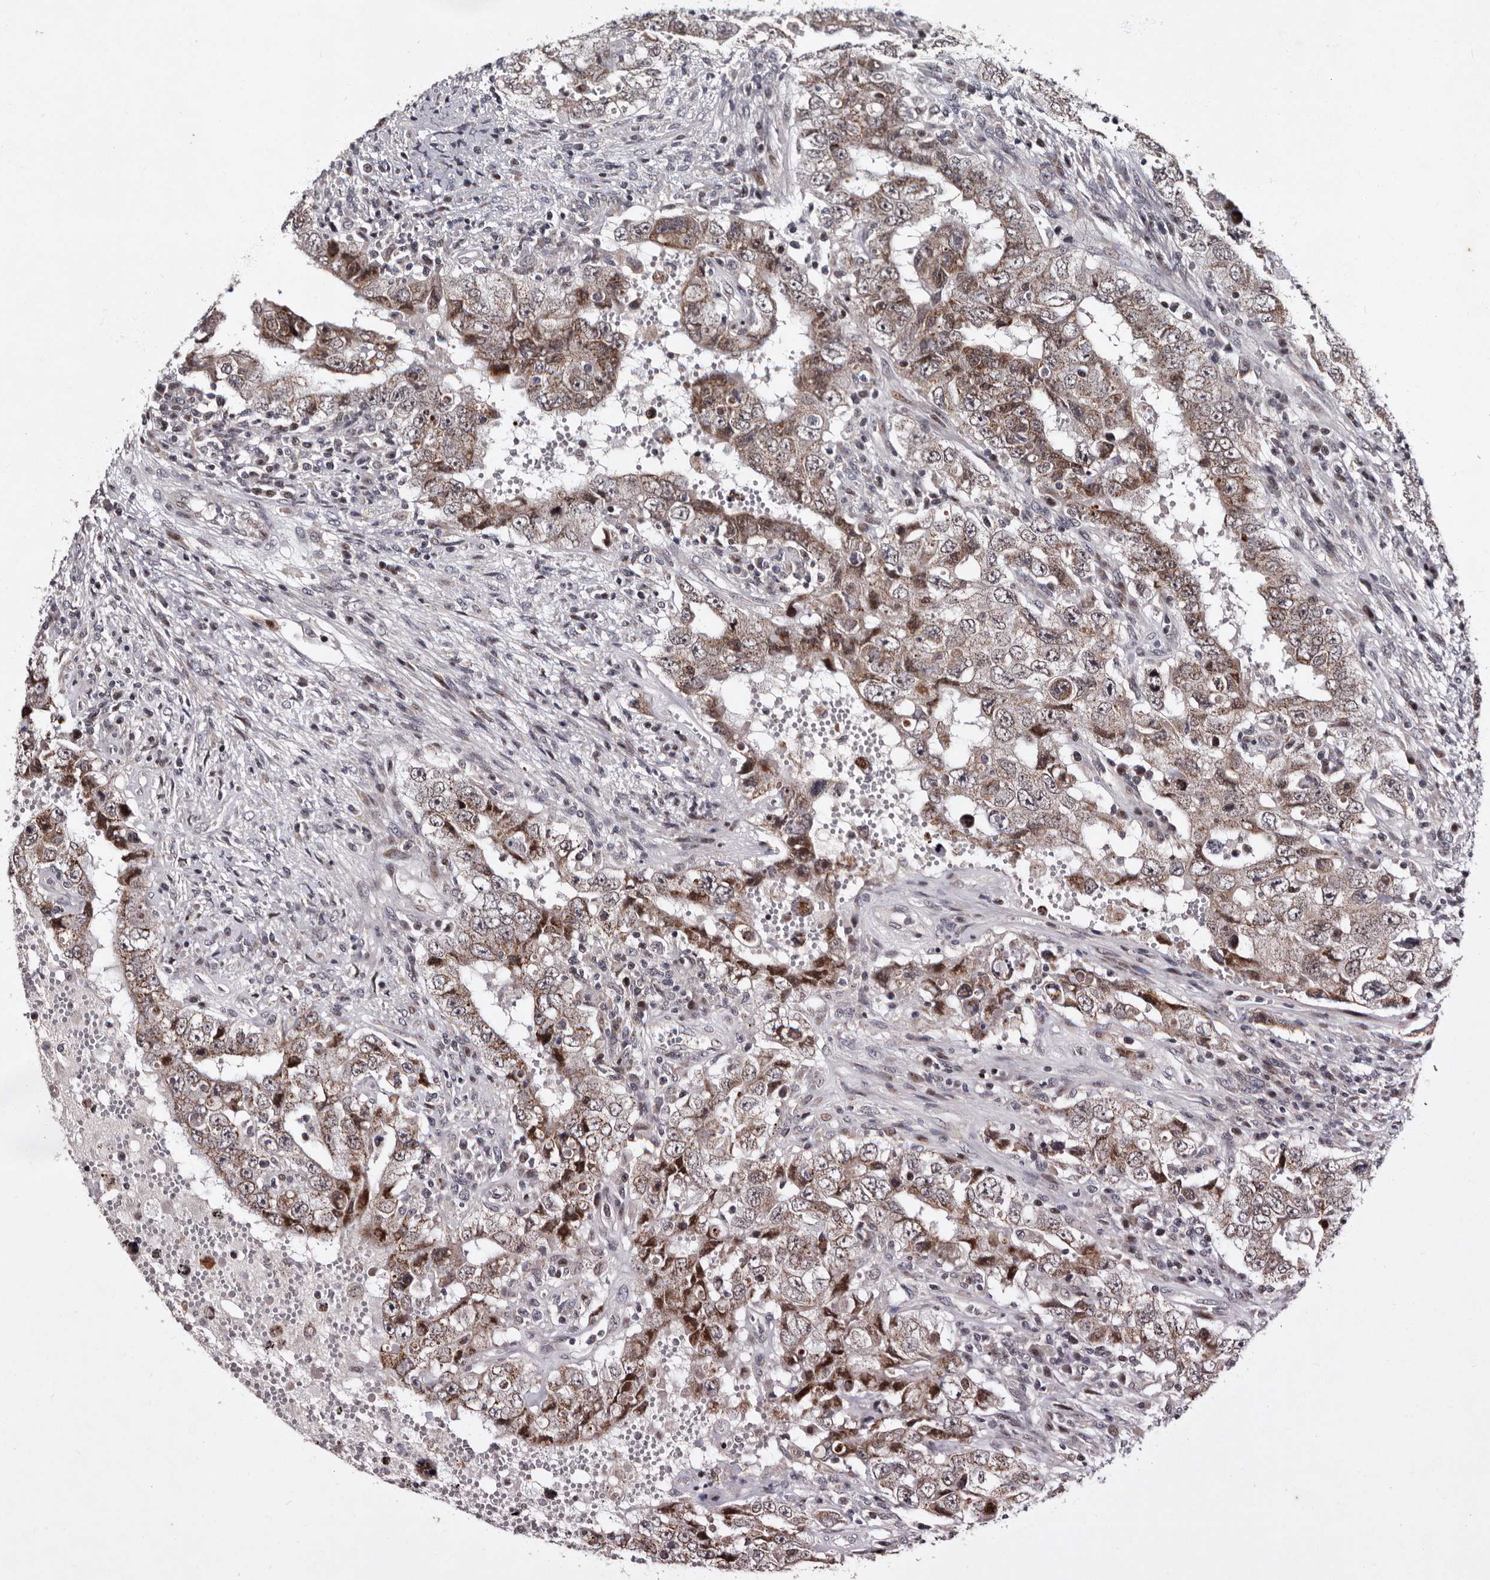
{"staining": {"intensity": "moderate", "quantity": "25%-75%", "location": "cytoplasmic/membranous,nuclear"}, "tissue": "testis cancer", "cell_type": "Tumor cells", "image_type": "cancer", "snomed": [{"axis": "morphology", "description": "Carcinoma, Embryonal, NOS"}, {"axis": "topography", "description": "Testis"}], "caption": "Brown immunohistochemical staining in human embryonal carcinoma (testis) displays moderate cytoplasmic/membranous and nuclear positivity in approximately 25%-75% of tumor cells.", "gene": "TNKS", "patient": {"sex": "male", "age": 26}}